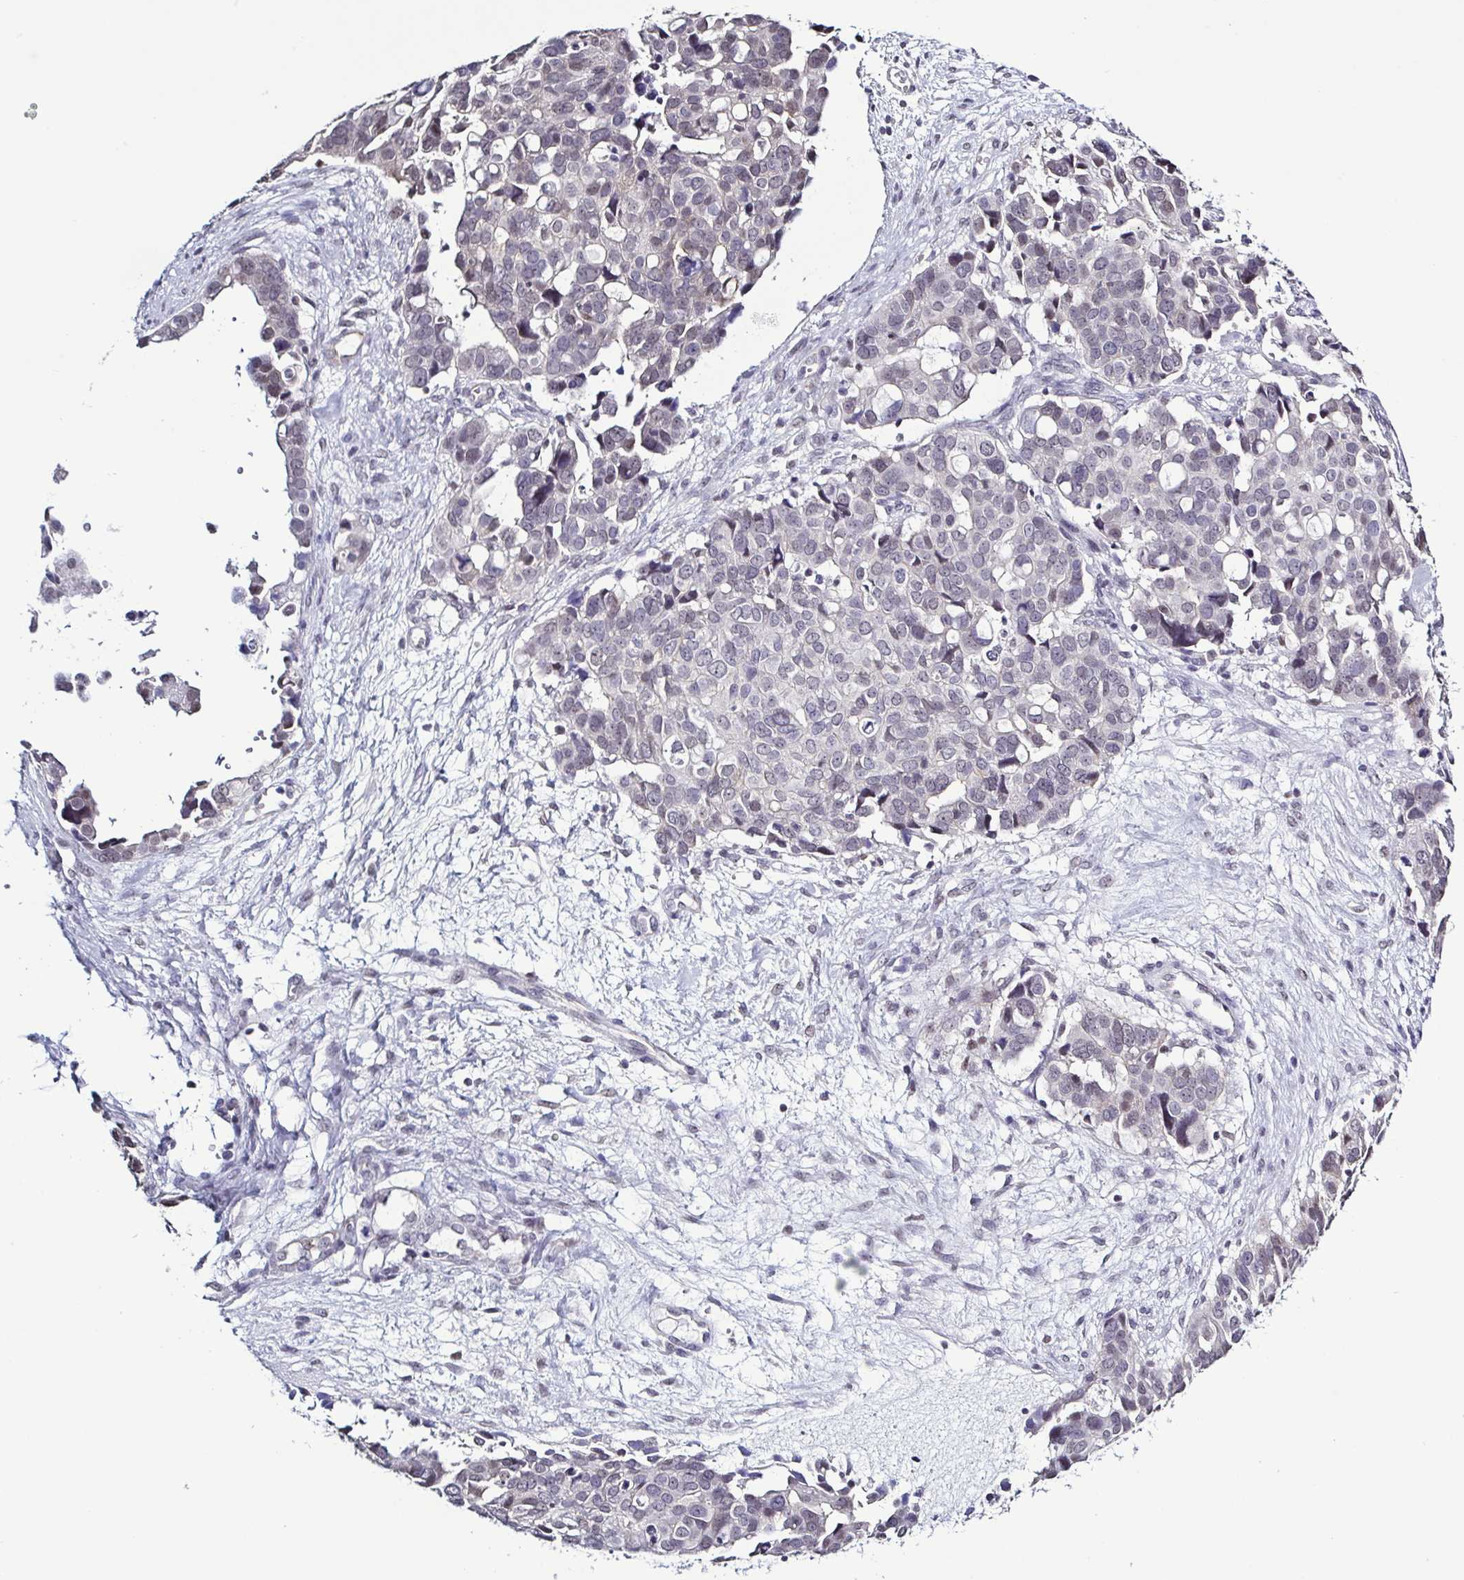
{"staining": {"intensity": "negative", "quantity": "none", "location": "none"}, "tissue": "ovarian cancer", "cell_type": "Tumor cells", "image_type": "cancer", "snomed": [{"axis": "morphology", "description": "Carcinoma, endometroid"}, {"axis": "topography", "description": "Ovary"}], "caption": "Human ovarian cancer (endometroid carcinoma) stained for a protein using IHC reveals no positivity in tumor cells.", "gene": "TMEM92", "patient": {"sex": "female", "age": 78}}